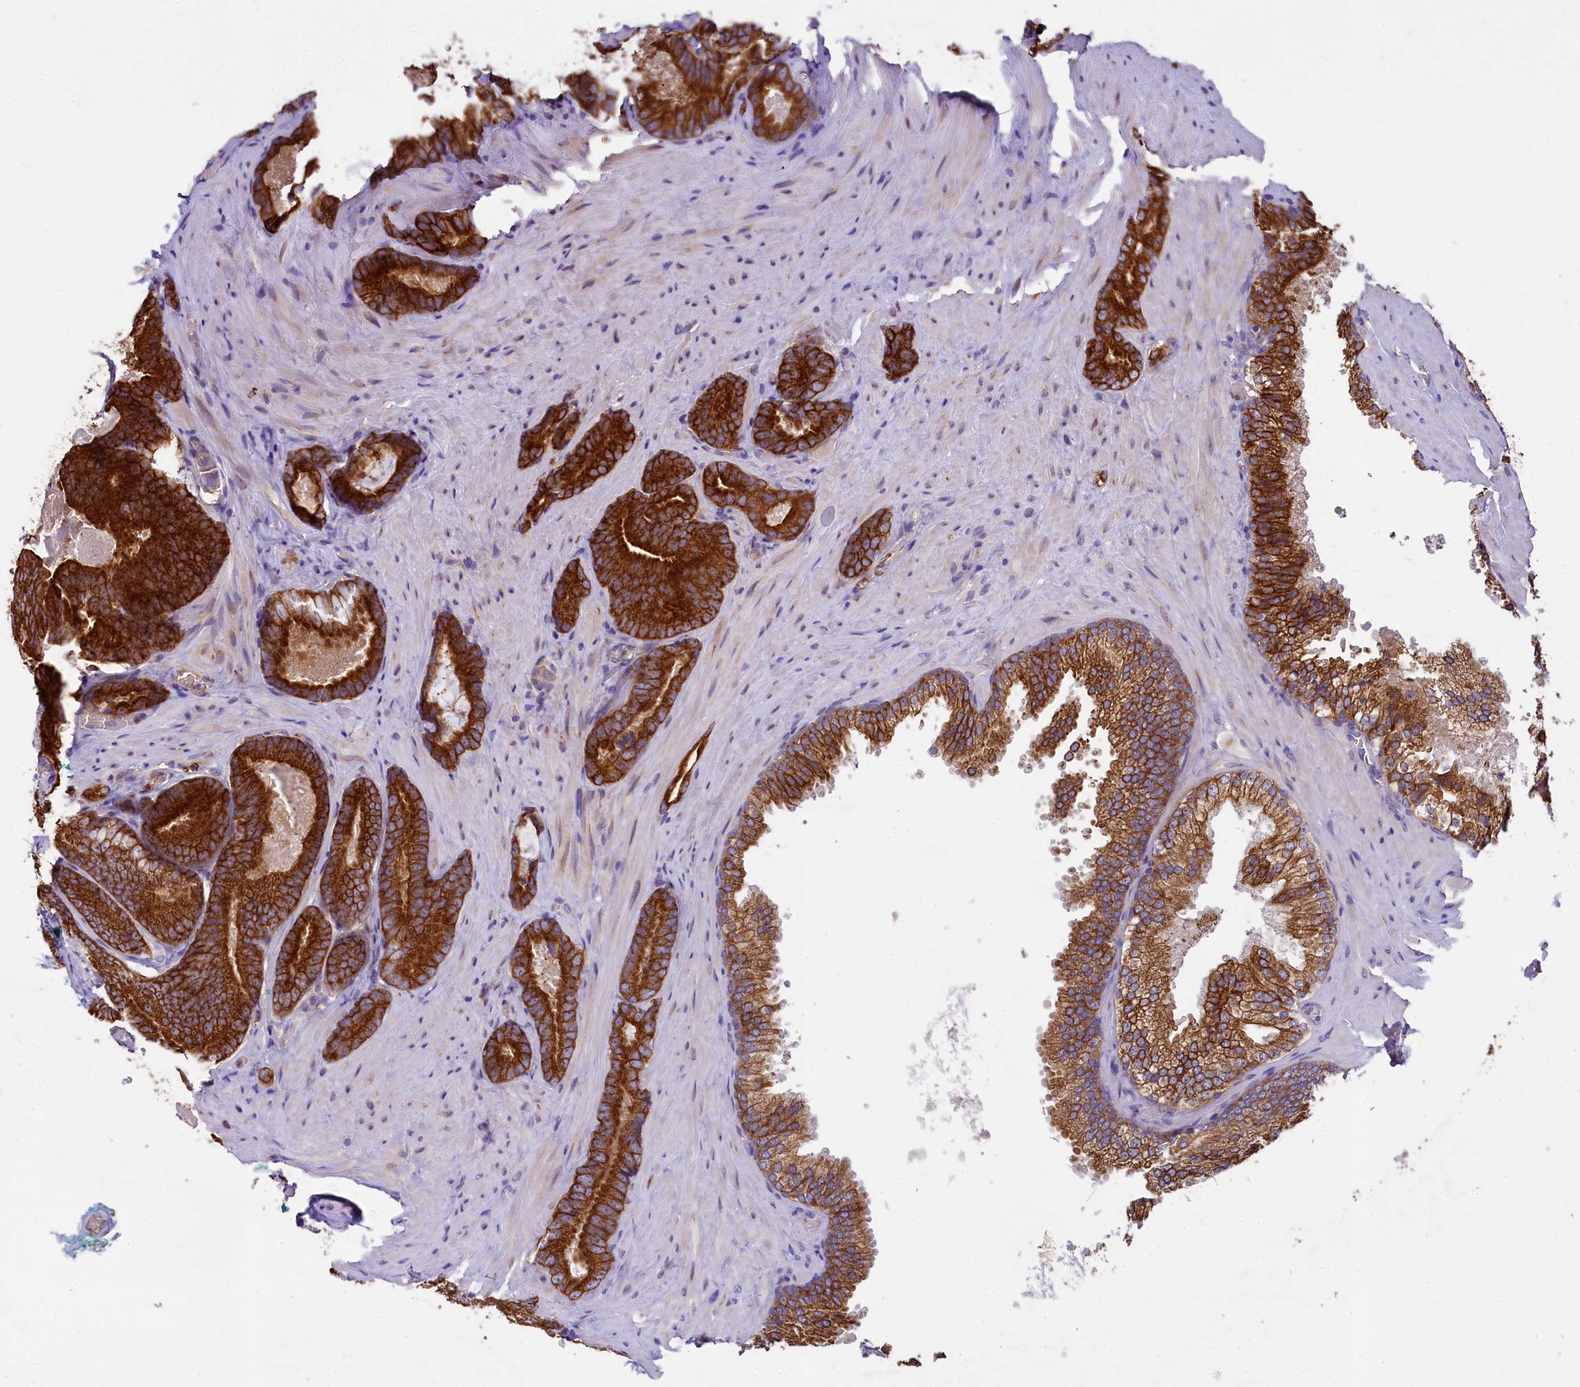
{"staining": {"intensity": "strong", "quantity": ">75%", "location": "cytoplasmic/membranous"}, "tissue": "prostate cancer", "cell_type": "Tumor cells", "image_type": "cancer", "snomed": [{"axis": "morphology", "description": "Adenocarcinoma, High grade"}, {"axis": "topography", "description": "Prostate"}], "caption": "About >75% of tumor cells in adenocarcinoma (high-grade) (prostate) exhibit strong cytoplasmic/membranous protein expression as visualized by brown immunohistochemical staining.", "gene": "LARP4", "patient": {"sex": "male", "age": 66}}